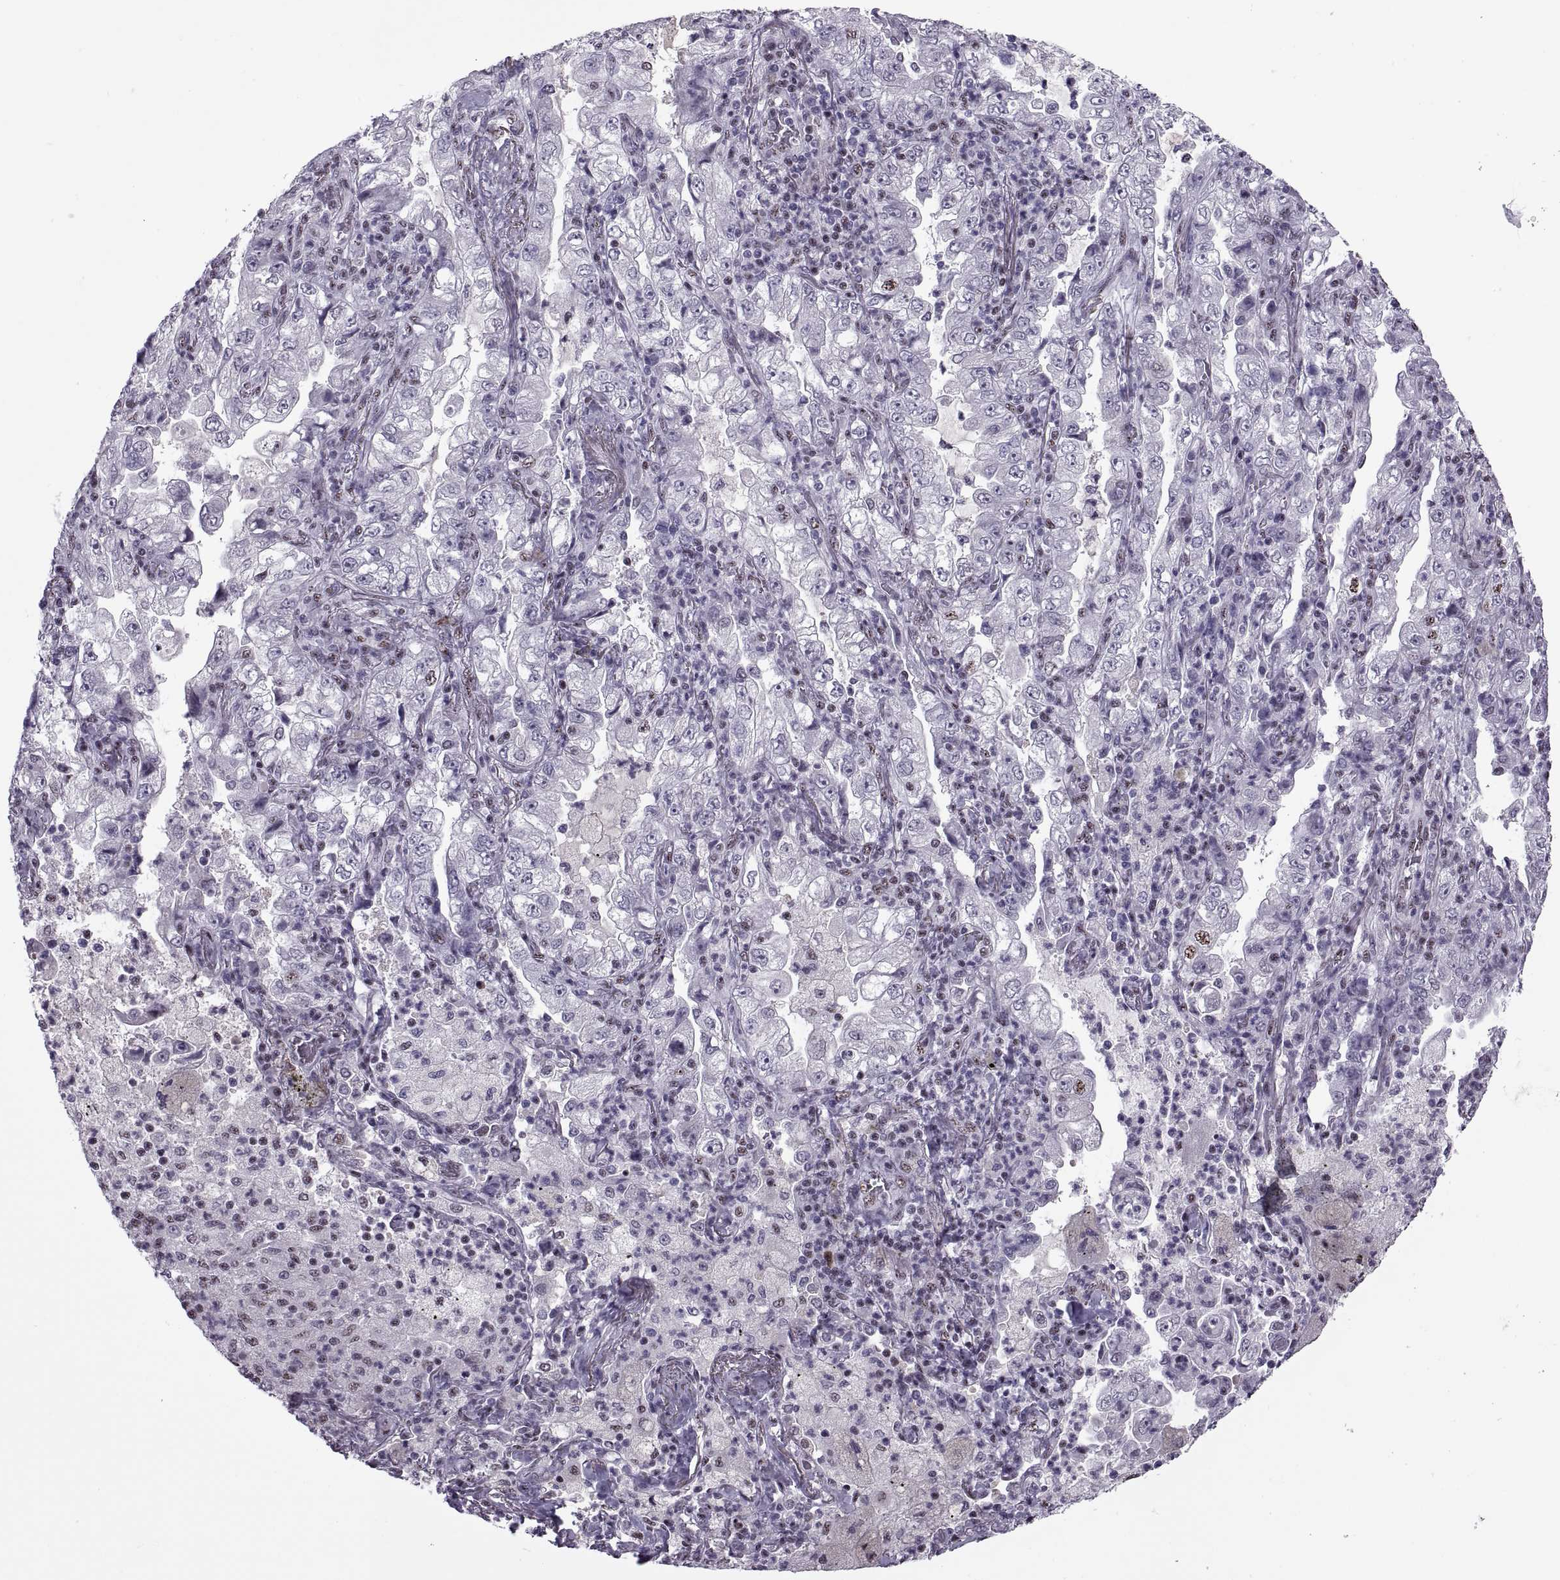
{"staining": {"intensity": "negative", "quantity": "none", "location": "none"}, "tissue": "lung cancer", "cell_type": "Tumor cells", "image_type": "cancer", "snomed": [{"axis": "morphology", "description": "Adenocarcinoma, NOS"}, {"axis": "topography", "description": "Lung"}], "caption": "Image shows no protein staining in tumor cells of lung adenocarcinoma tissue.", "gene": "MAGEA4", "patient": {"sex": "female", "age": 73}}